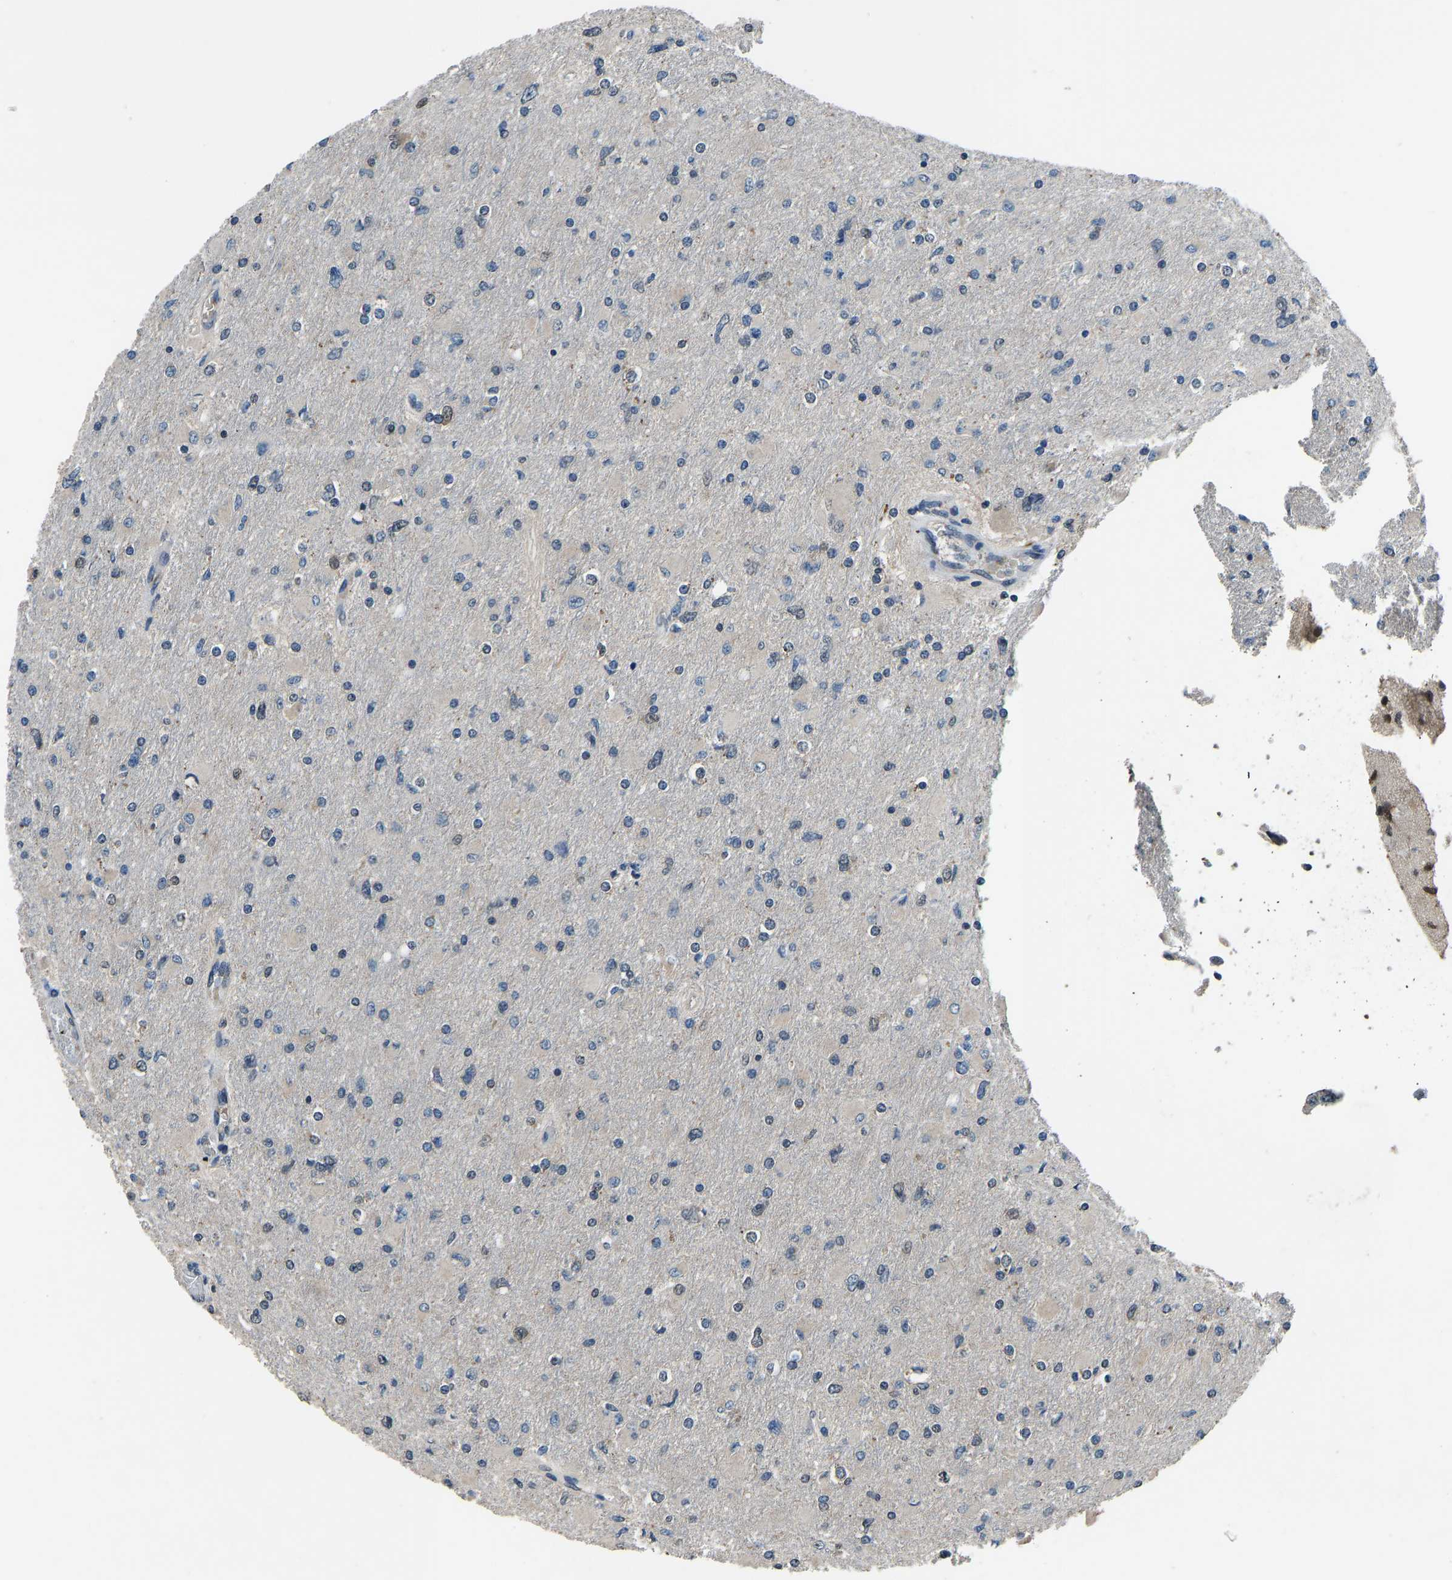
{"staining": {"intensity": "negative", "quantity": "none", "location": "none"}, "tissue": "glioma", "cell_type": "Tumor cells", "image_type": "cancer", "snomed": [{"axis": "morphology", "description": "Glioma, malignant, High grade"}, {"axis": "topography", "description": "Cerebral cortex"}], "caption": "Immunohistochemistry micrograph of human malignant glioma (high-grade) stained for a protein (brown), which exhibits no staining in tumor cells.", "gene": "TOX4", "patient": {"sex": "female", "age": 36}}